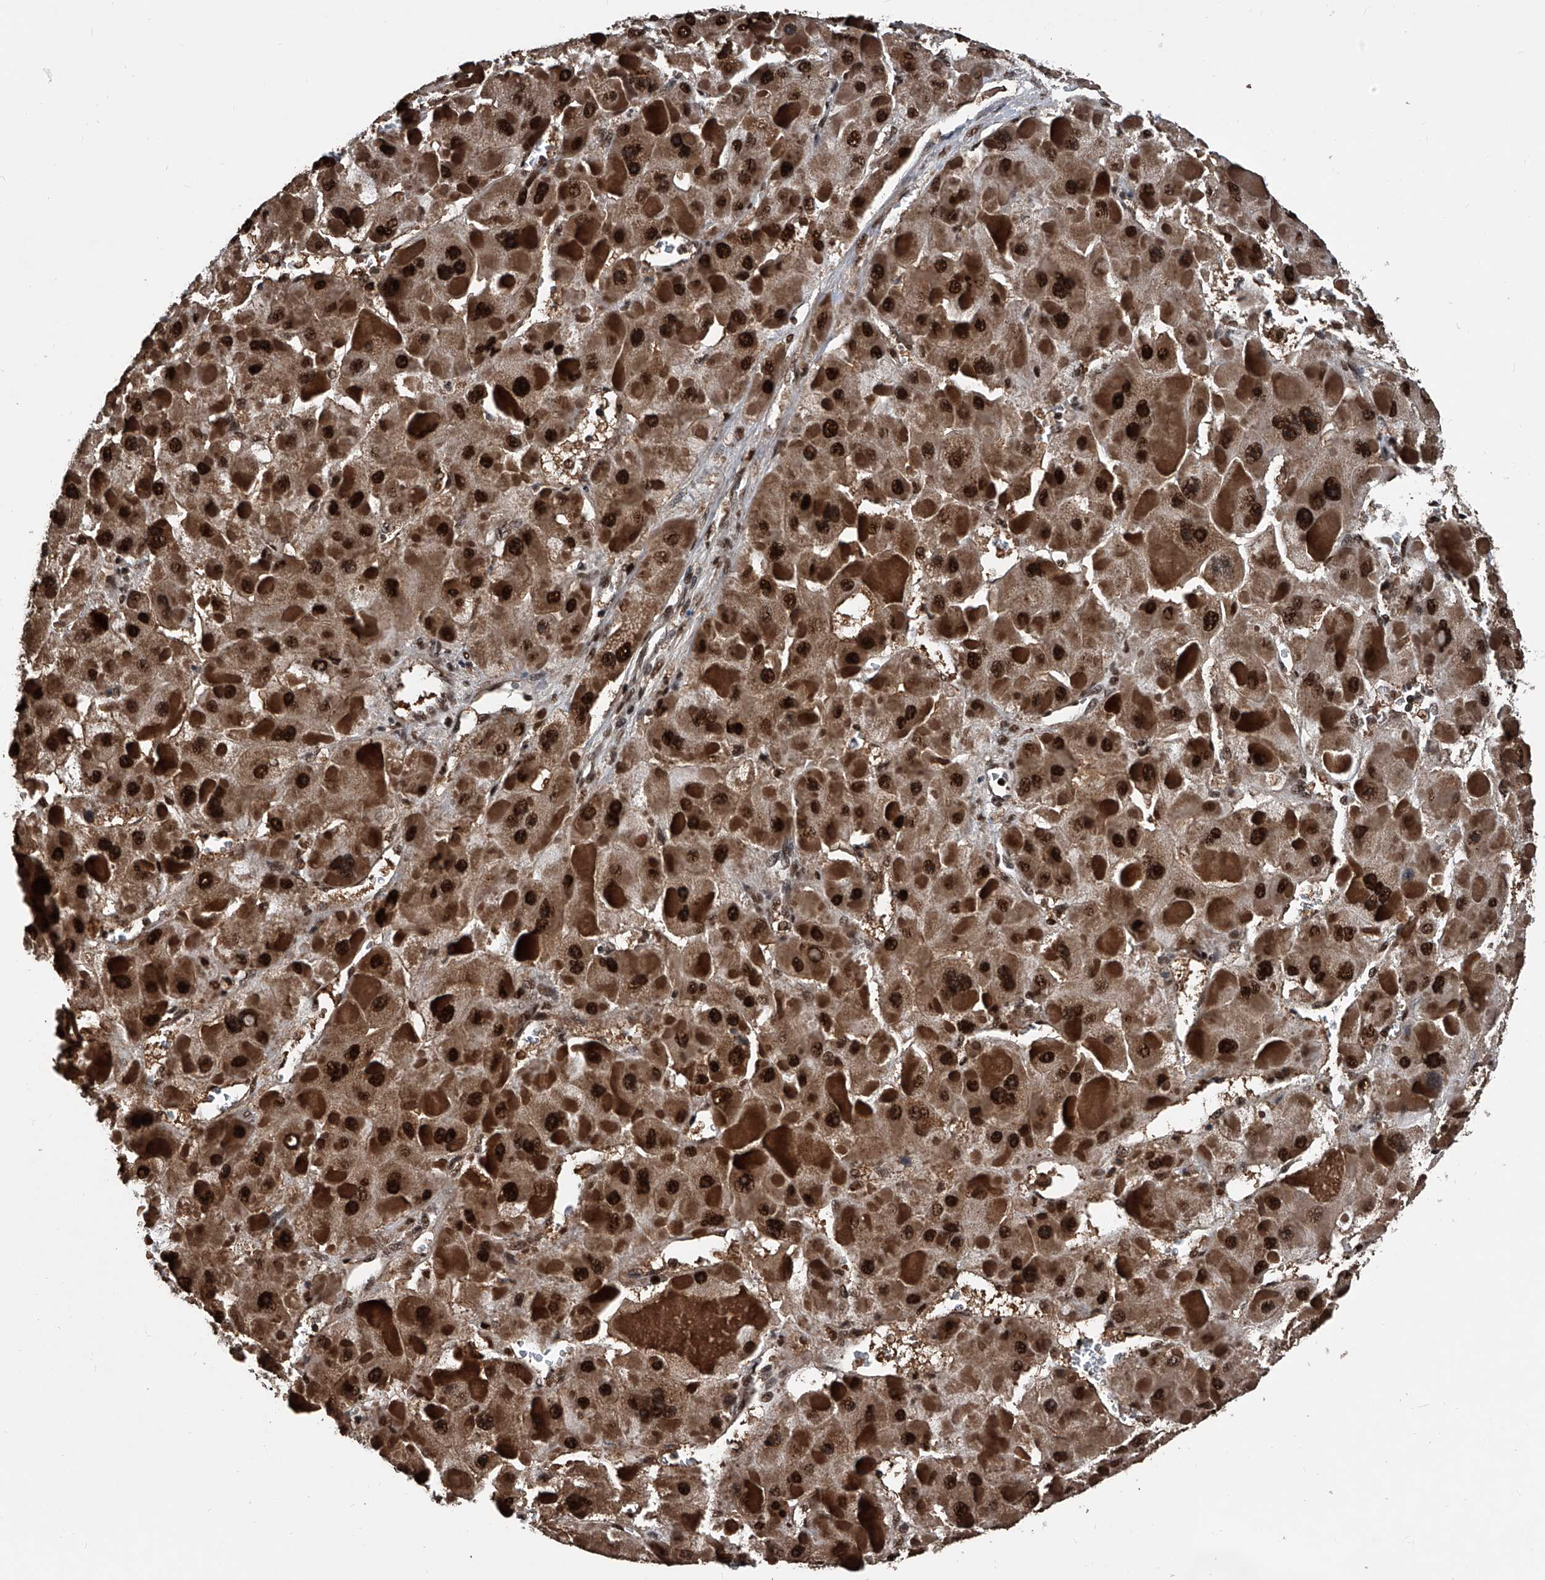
{"staining": {"intensity": "strong", "quantity": ">75%", "location": "cytoplasmic/membranous,nuclear"}, "tissue": "liver cancer", "cell_type": "Tumor cells", "image_type": "cancer", "snomed": [{"axis": "morphology", "description": "Carcinoma, Hepatocellular, NOS"}, {"axis": "topography", "description": "Liver"}], "caption": "Protein staining reveals strong cytoplasmic/membranous and nuclear expression in approximately >75% of tumor cells in liver cancer (hepatocellular carcinoma).", "gene": "FKBP5", "patient": {"sex": "female", "age": 73}}